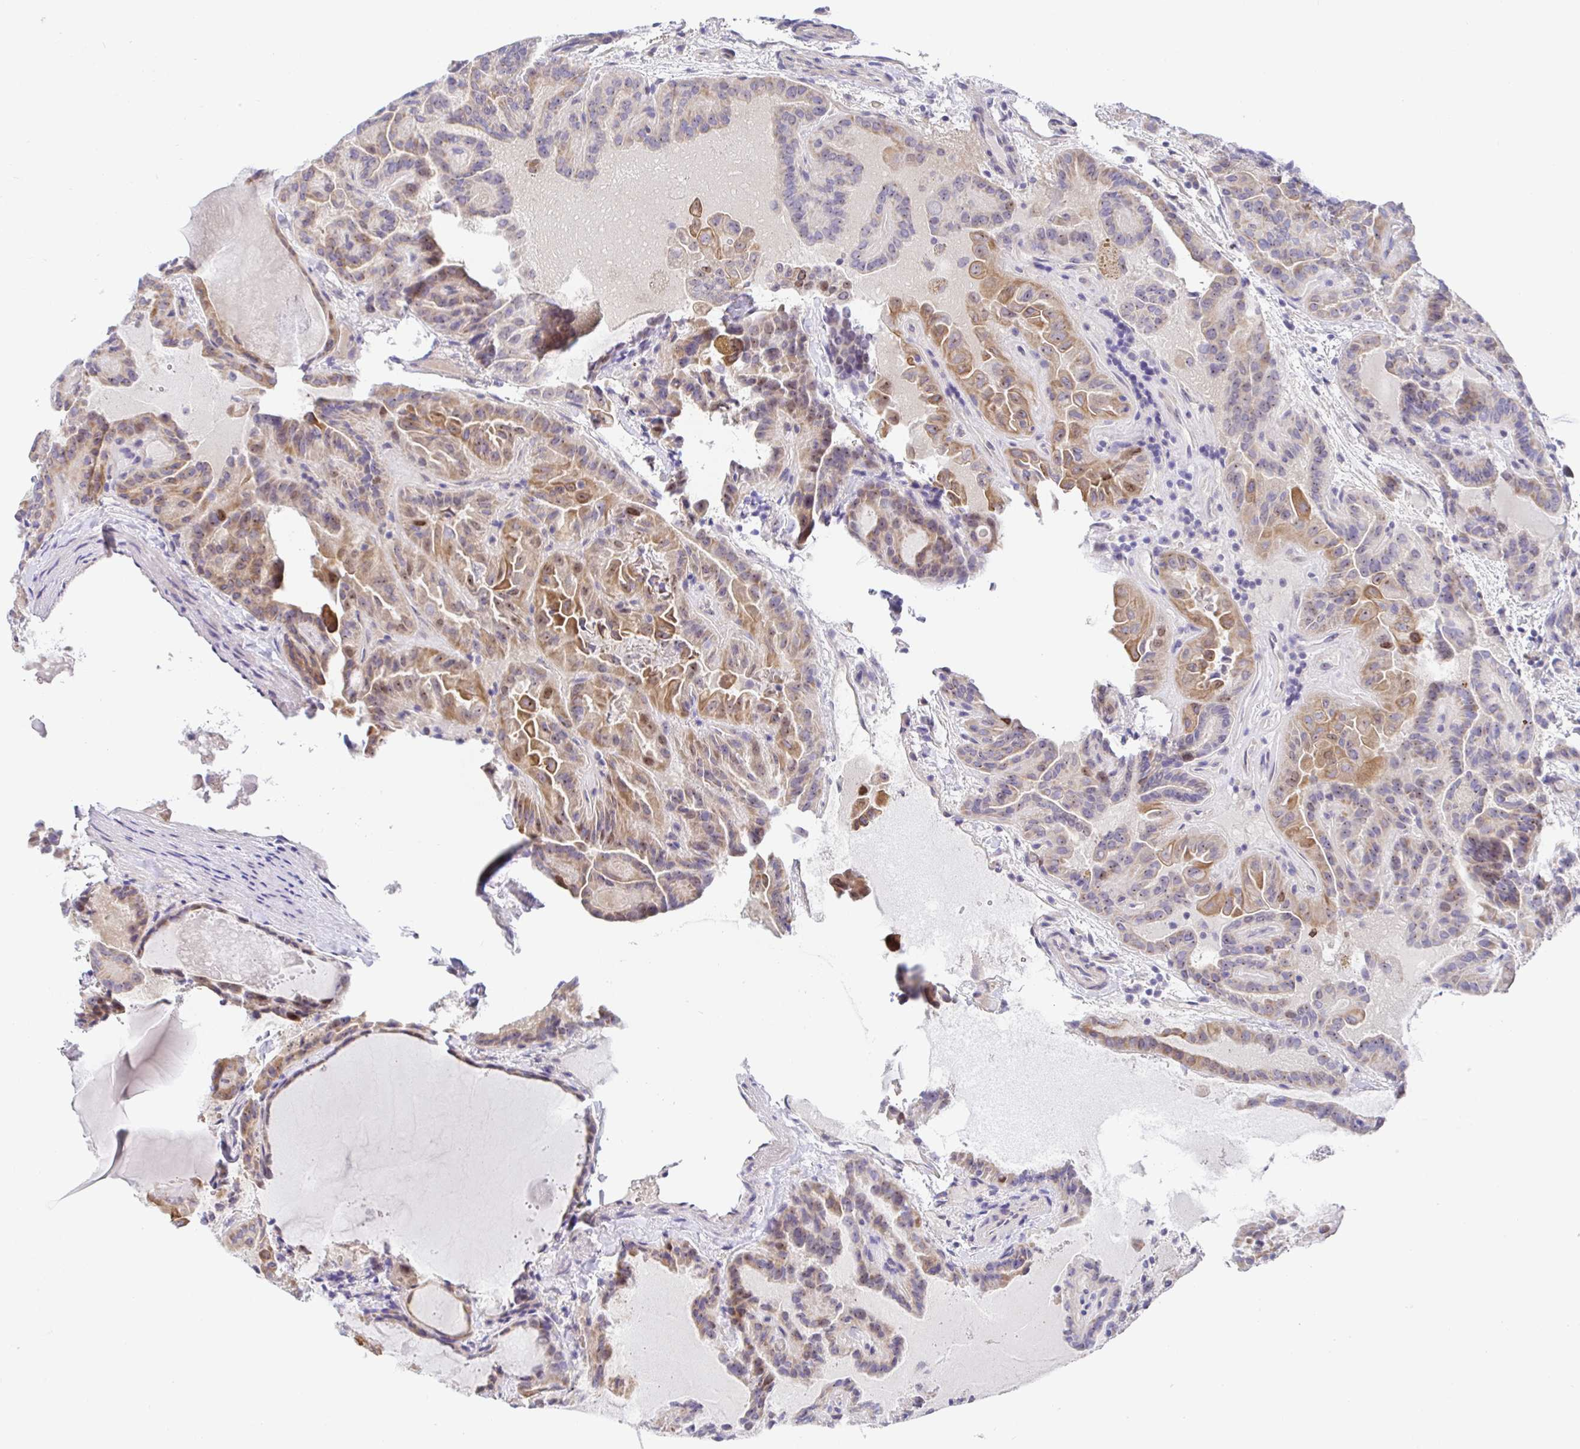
{"staining": {"intensity": "moderate", "quantity": "25%-75%", "location": "cytoplasmic/membranous"}, "tissue": "thyroid cancer", "cell_type": "Tumor cells", "image_type": "cancer", "snomed": [{"axis": "morphology", "description": "Papillary adenocarcinoma, NOS"}, {"axis": "topography", "description": "Thyroid gland"}], "caption": "About 25%-75% of tumor cells in human thyroid cancer (papillary adenocarcinoma) show moderate cytoplasmic/membranous protein staining as visualized by brown immunohistochemical staining.", "gene": "TIMELESS", "patient": {"sex": "female", "age": 46}}